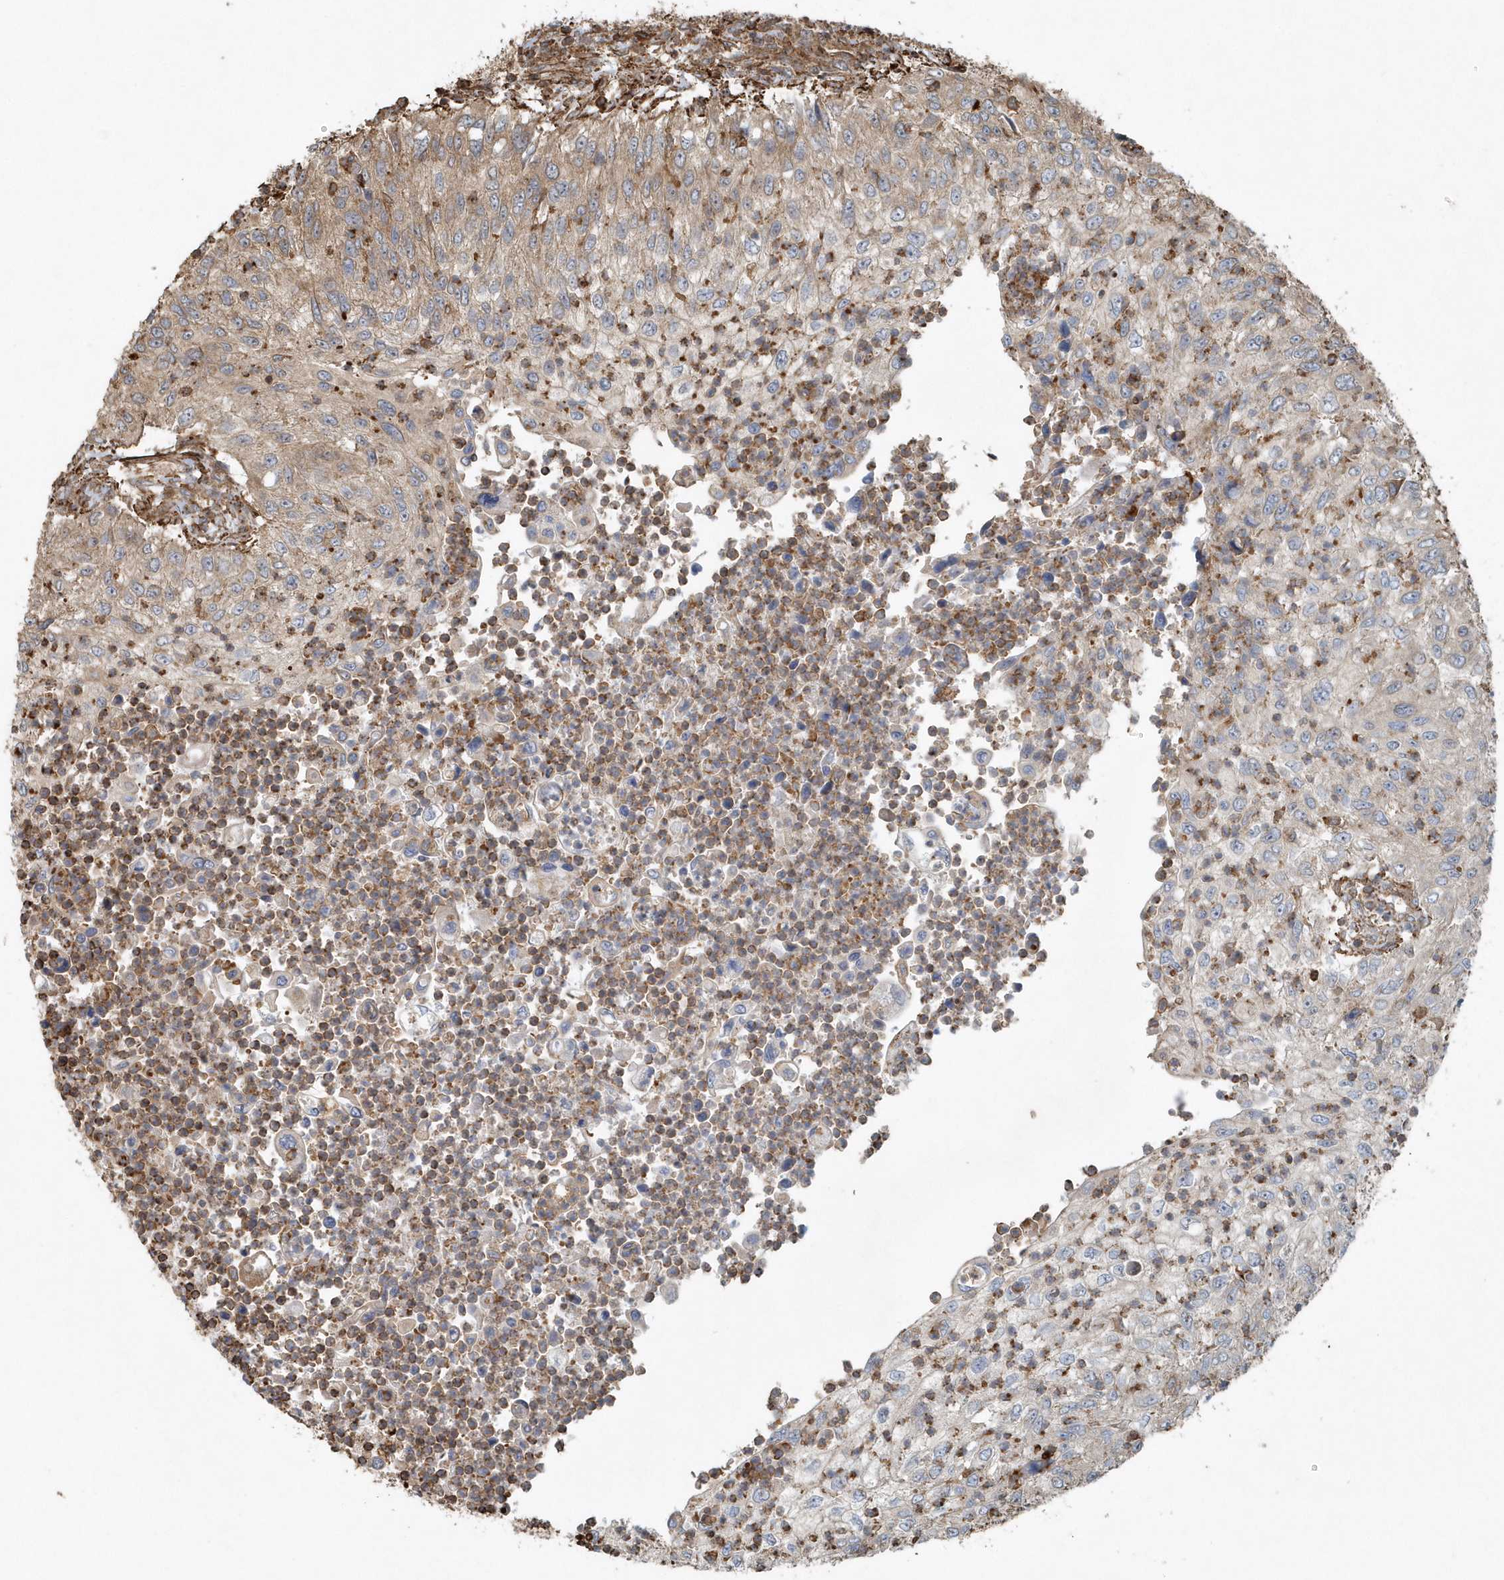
{"staining": {"intensity": "weak", "quantity": "25%-75%", "location": "cytoplasmic/membranous"}, "tissue": "urothelial cancer", "cell_type": "Tumor cells", "image_type": "cancer", "snomed": [{"axis": "morphology", "description": "Urothelial carcinoma, High grade"}, {"axis": "topography", "description": "Urinary bladder"}], "caption": "DAB immunohistochemical staining of urothelial cancer reveals weak cytoplasmic/membranous protein positivity in approximately 25%-75% of tumor cells.", "gene": "MMUT", "patient": {"sex": "female", "age": 60}}